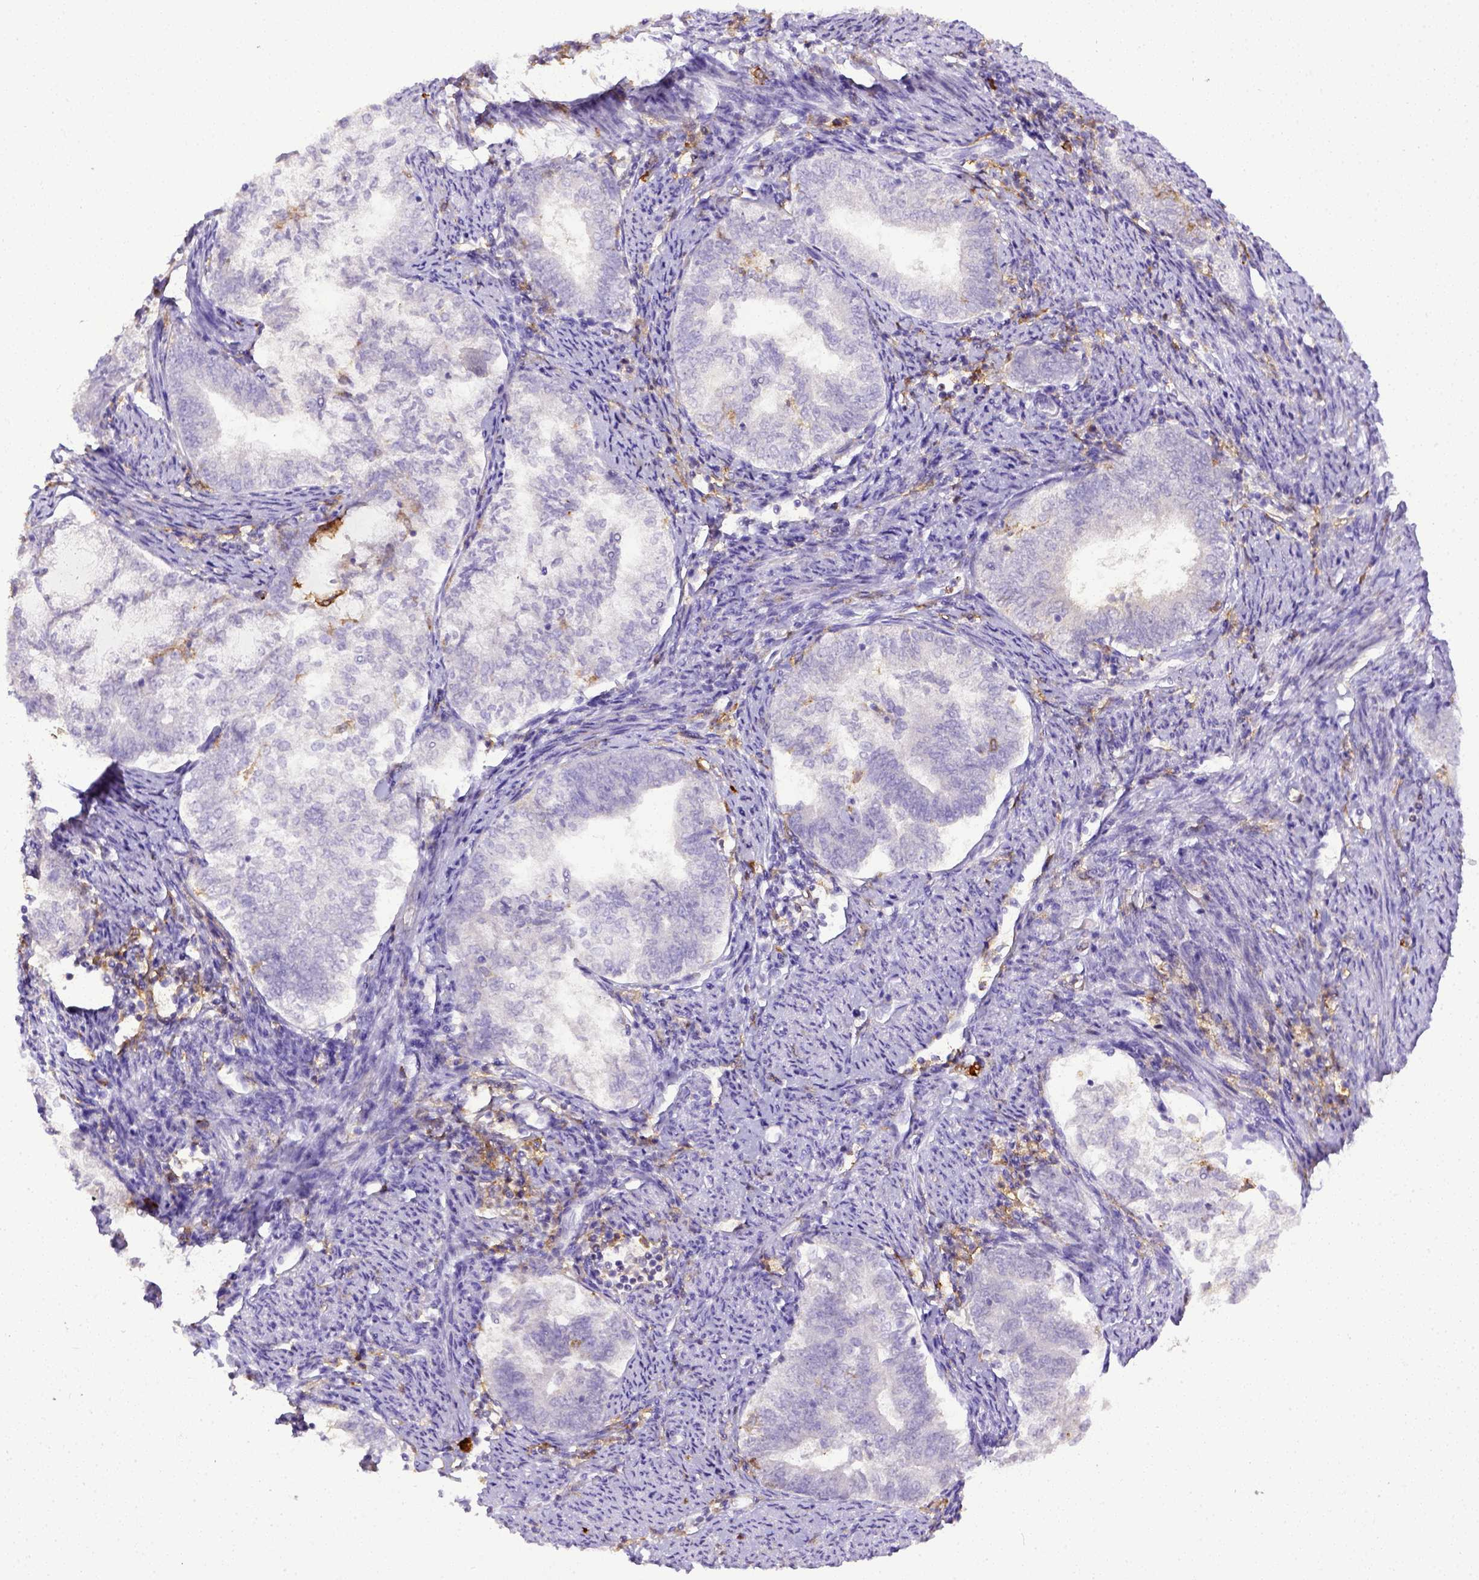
{"staining": {"intensity": "negative", "quantity": "none", "location": "none"}, "tissue": "endometrial cancer", "cell_type": "Tumor cells", "image_type": "cancer", "snomed": [{"axis": "morphology", "description": "Adenocarcinoma, NOS"}, {"axis": "topography", "description": "Endometrium"}], "caption": "This is an immunohistochemistry (IHC) micrograph of adenocarcinoma (endometrial). There is no expression in tumor cells.", "gene": "ITGAM", "patient": {"sex": "female", "age": 65}}